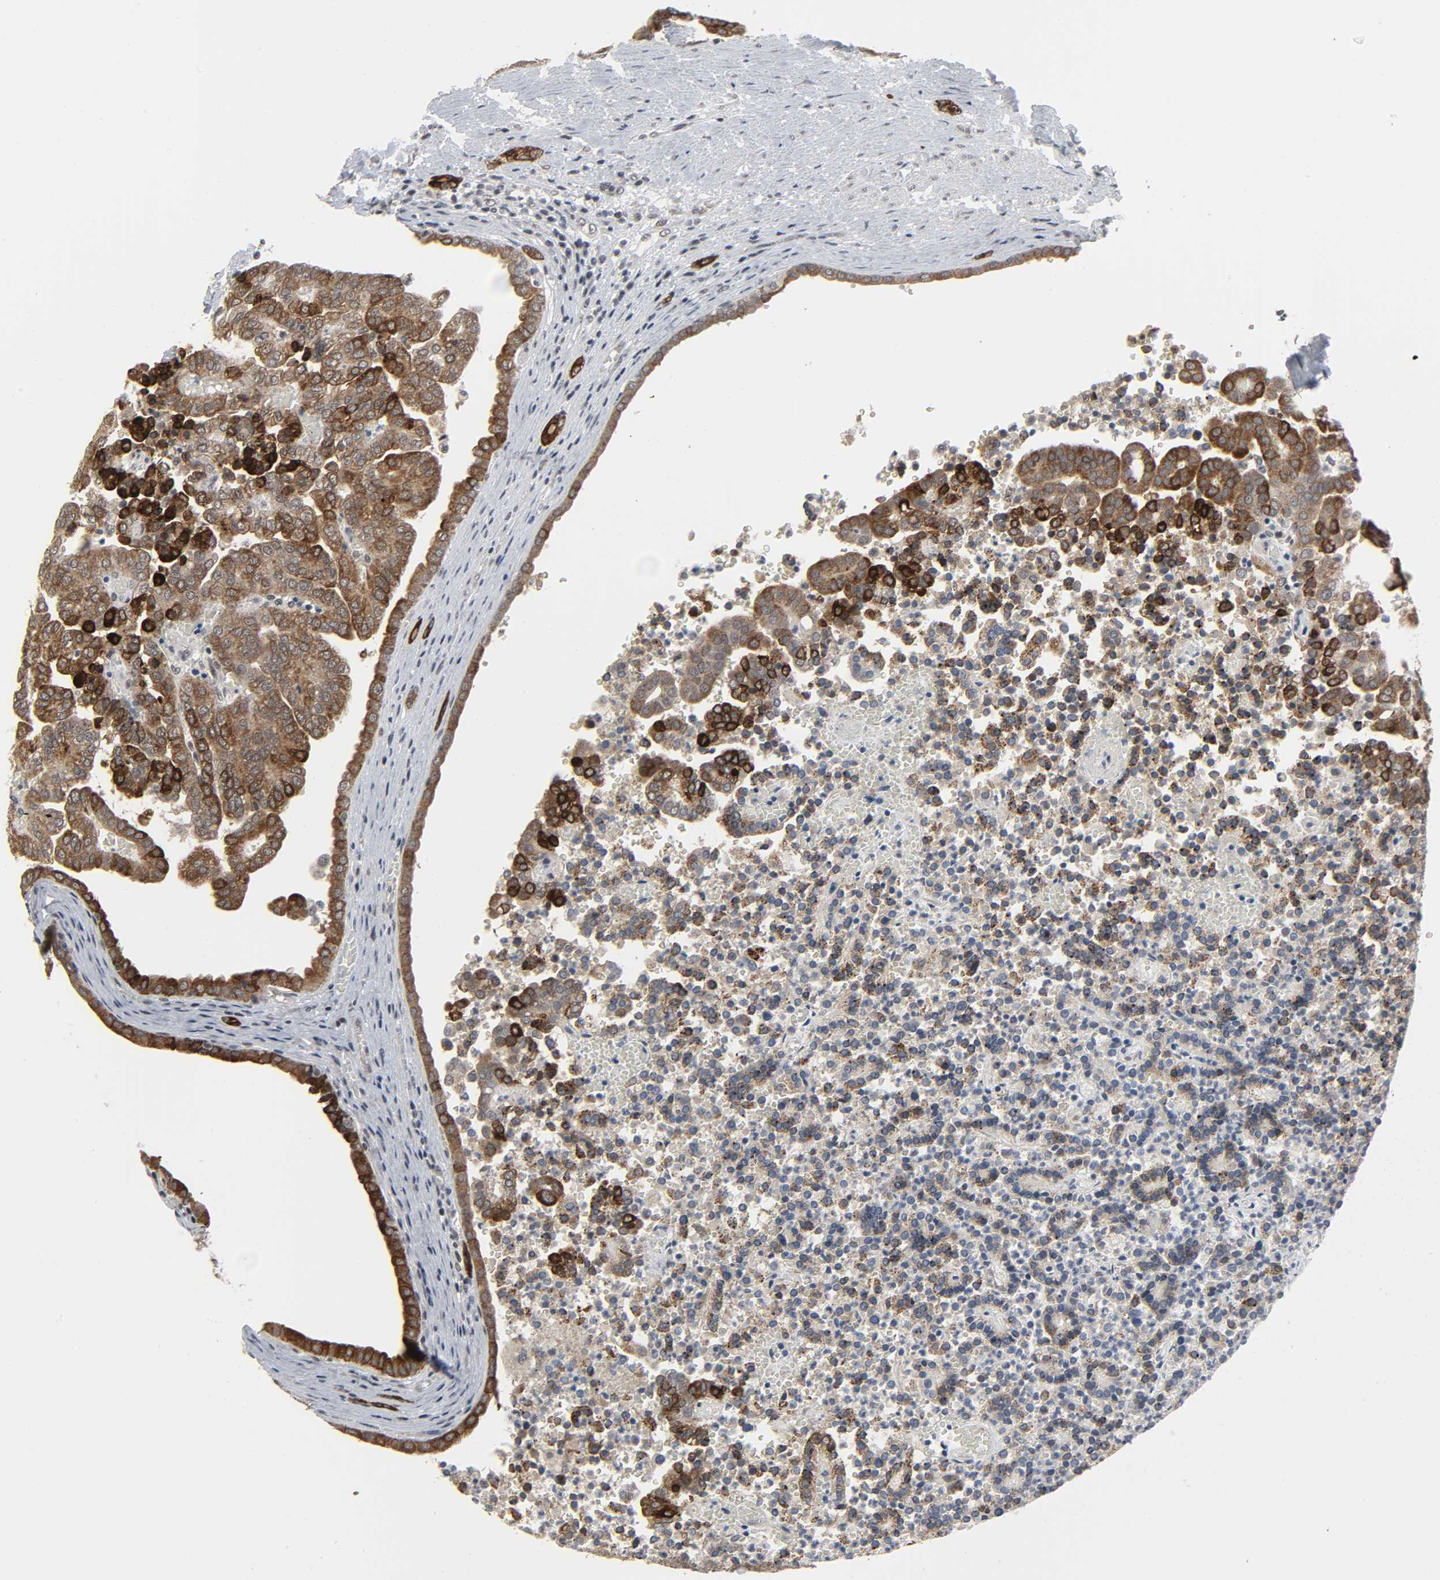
{"staining": {"intensity": "strong", "quantity": ">75%", "location": "cytoplasmic/membranous"}, "tissue": "renal cancer", "cell_type": "Tumor cells", "image_type": "cancer", "snomed": [{"axis": "morphology", "description": "Adenocarcinoma, NOS"}, {"axis": "topography", "description": "Kidney"}], "caption": "The photomicrograph reveals immunohistochemical staining of adenocarcinoma (renal). There is strong cytoplasmic/membranous staining is appreciated in approximately >75% of tumor cells.", "gene": "MUC1", "patient": {"sex": "male", "age": 61}}